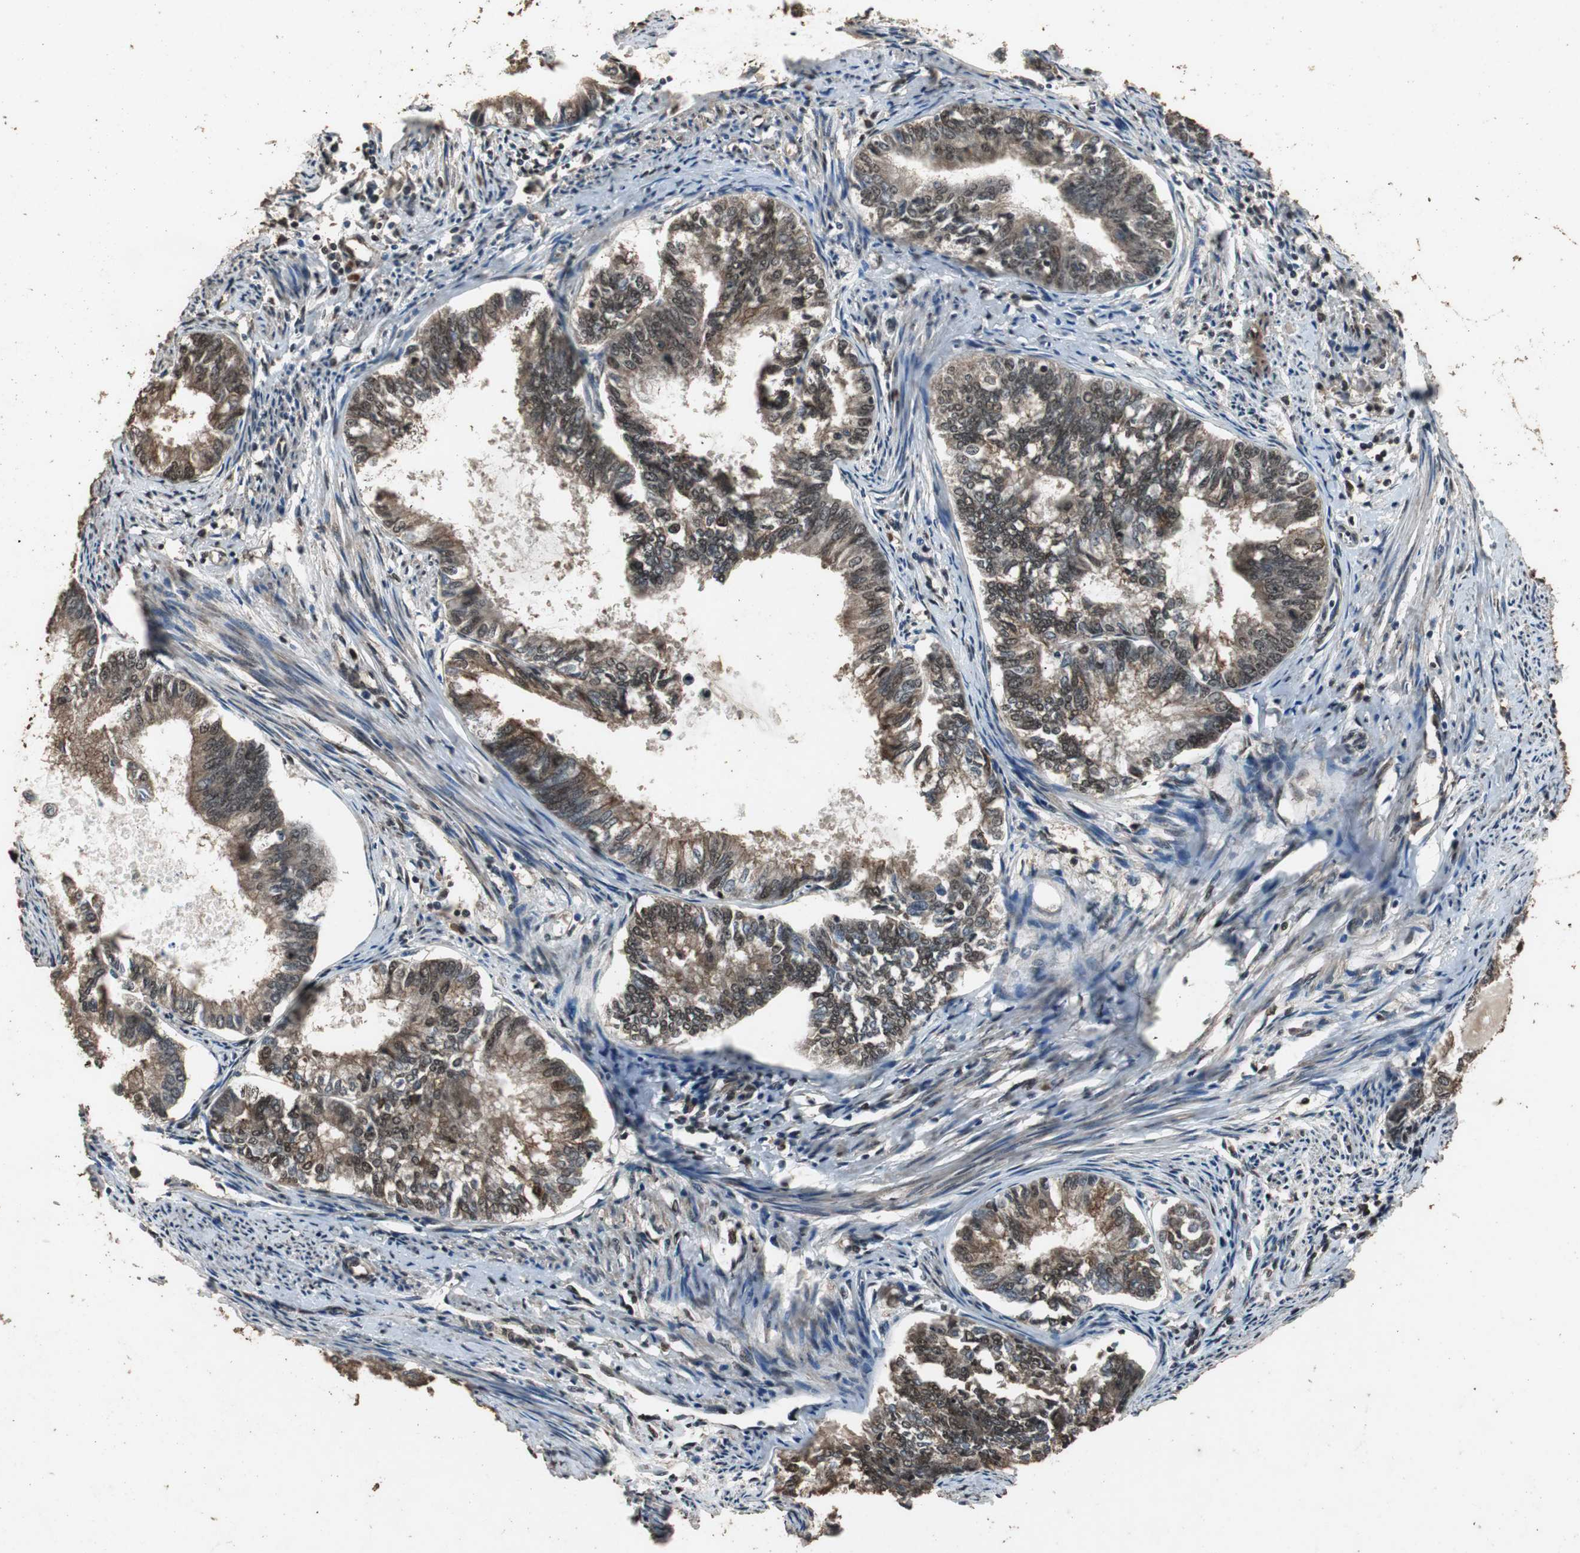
{"staining": {"intensity": "moderate", "quantity": ">75%", "location": "cytoplasmic/membranous,nuclear"}, "tissue": "endometrial cancer", "cell_type": "Tumor cells", "image_type": "cancer", "snomed": [{"axis": "morphology", "description": "Adenocarcinoma, NOS"}, {"axis": "topography", "description": "Endometrium"}], "caption": "Protein staining by IHC exhibits moderate cytoplasmic/membranous and nuclear staining in approximately >75% of tumor cells in endometrial cancer (adenocarcinoma). (IHC, brightfield microscopy, high magnification).", "gene": "ZNF18", "patient": {"sex": "female", "age": 86}}